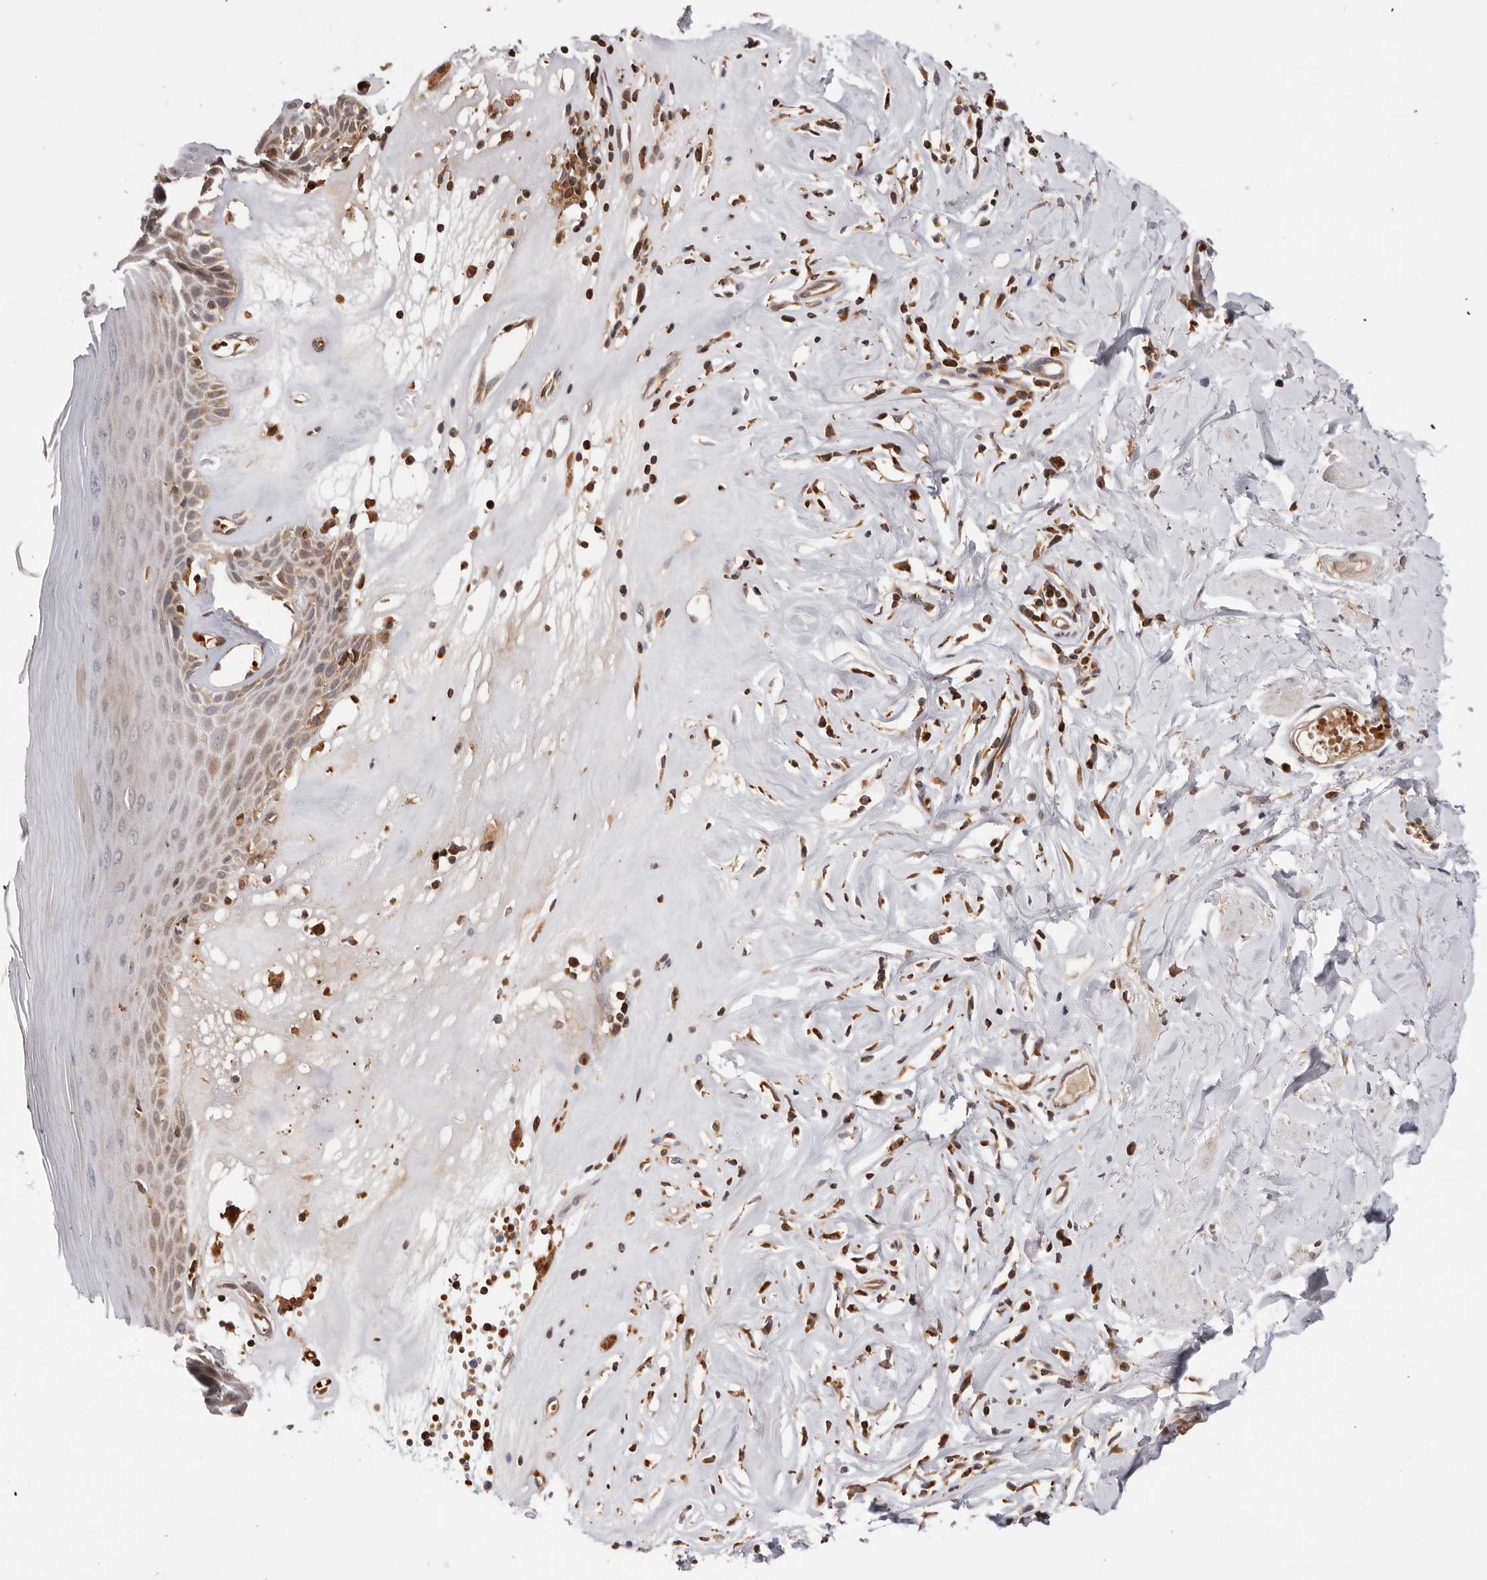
{"staining": {"intensity": "moderate", "quantity": "<25%", "location": "cytoplasmic/membranous"}, "tissue": "skin", "cell_type": "Epidermal cells", "image_type": "normal", "snomed": [{"axis": "morphology", "description": "Normal tissue, NOS"}, {"axis": "morphology", "description": "Inflammation, NOS"}, {"axis": "topography", "description": "Vulva"}], "caption": "A low amount of moderate cytoplasmic/membranous positivity is present in about <25% of epidermal cells in unremarkable skin. (Stains: DAB (3,3'-diaminobenzidine) in brown, nuclei in blue, Microscopy: brightfield microscopy at high magnification).", "gene": "RNF213", "patient": {"sex": "female", "age": 84}}